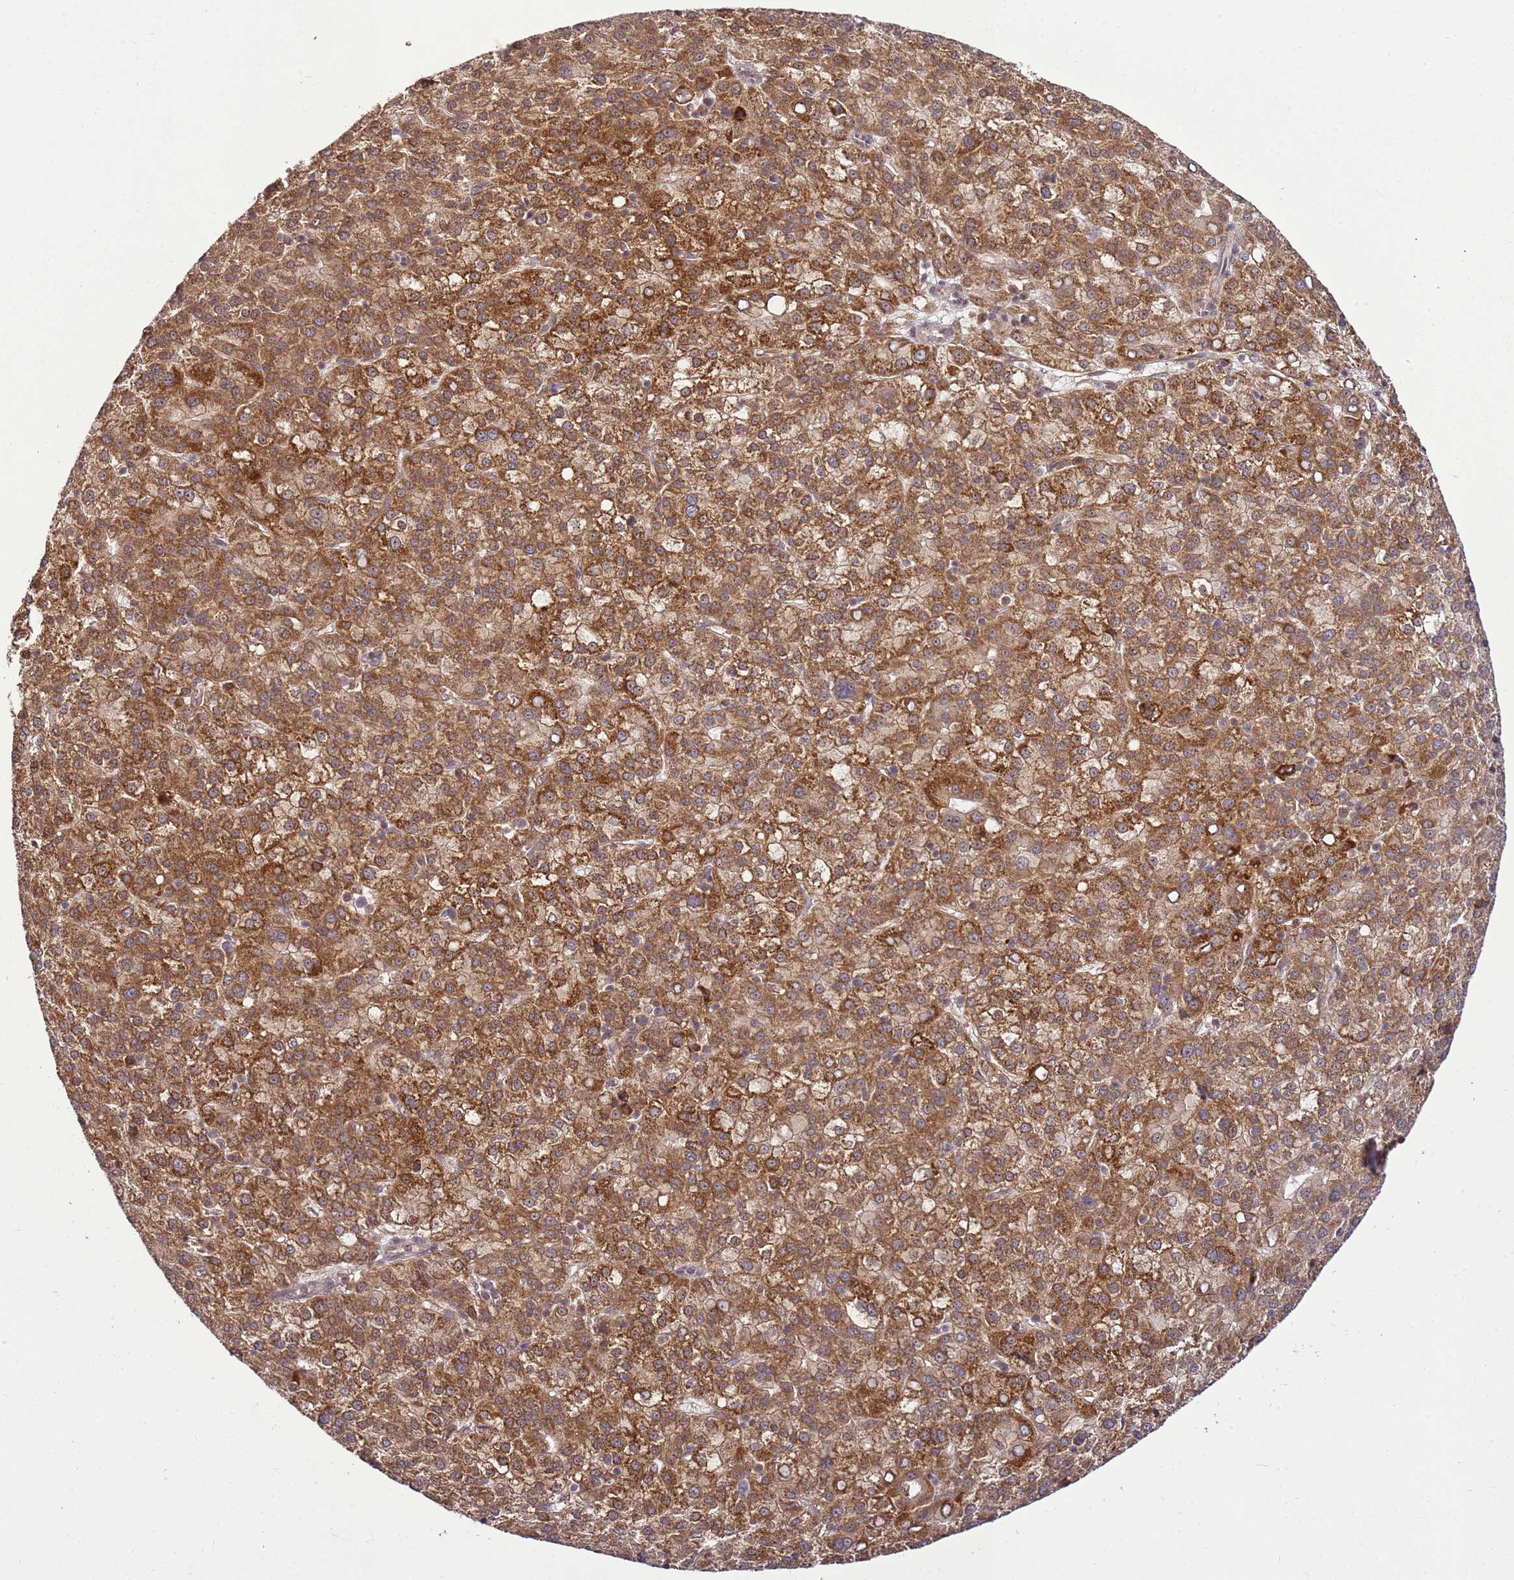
{"staining": {"intensity": "moderate", "quantity": ">75%", "location": "cytoplasmic/membranous"}, "tissue": "liver cancer", "cell_type": "Tumor cells", "image_type": "cancer", "snomed": [{"axis": "morphology", "description": "Carcinoma, Hepatocellular, NOS"}, {"axis": "topography", "description": "Liver"}], "caption": "Hepatocellular carcinoma (liver) stained with immunohistochemistry exhibits moderate cytoplasmic/membranous expression in approximately >75% of tumor cells. (Stains: DAB in brown, nuclei in blue, Microscopy: brightfield microscopy at high magnification).", "gene": "RASA3", "patient": {"sex": "female", "age": 58}}